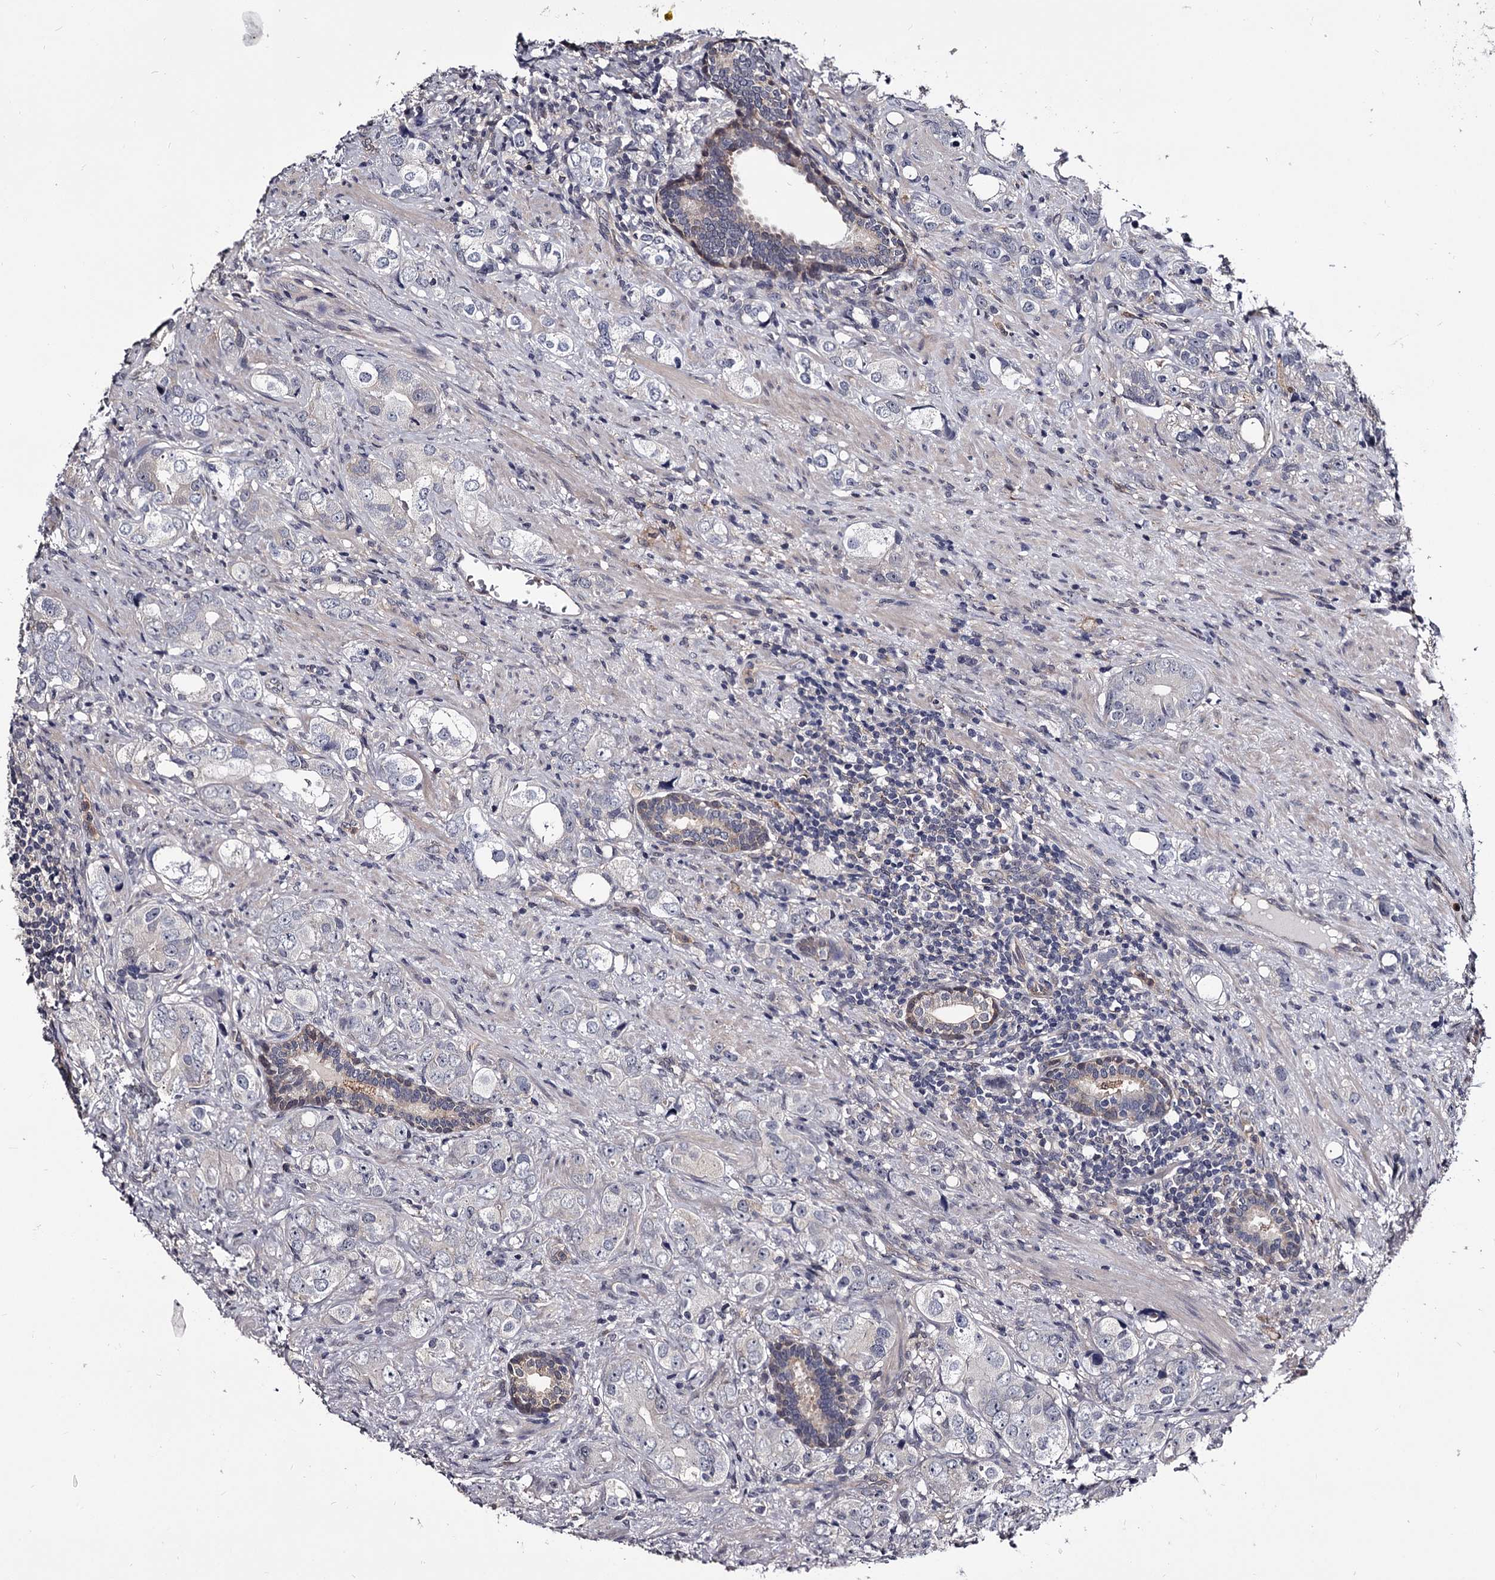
{"staining": {"intensity": "negative", "quantity": "none", "location": "none"}, "tissue": "prostate cancer", "cell_type": "Tumor cells", "image_type": "cancer", "snomed": [{"axis": "morphology", "description": "Adenocarcinoma, High grade"}, {"axis": "topography", "description": "Prostate"}], "caption": "Micrograph shows no protein positivity in tumor cells of prostate high-grade adenocarcinoma tissue. (Immunohistochemistry, brightfield microscopy, high magnification).", "gene": "GSTO1", "patient": {"sex": "male", "age": 63}}